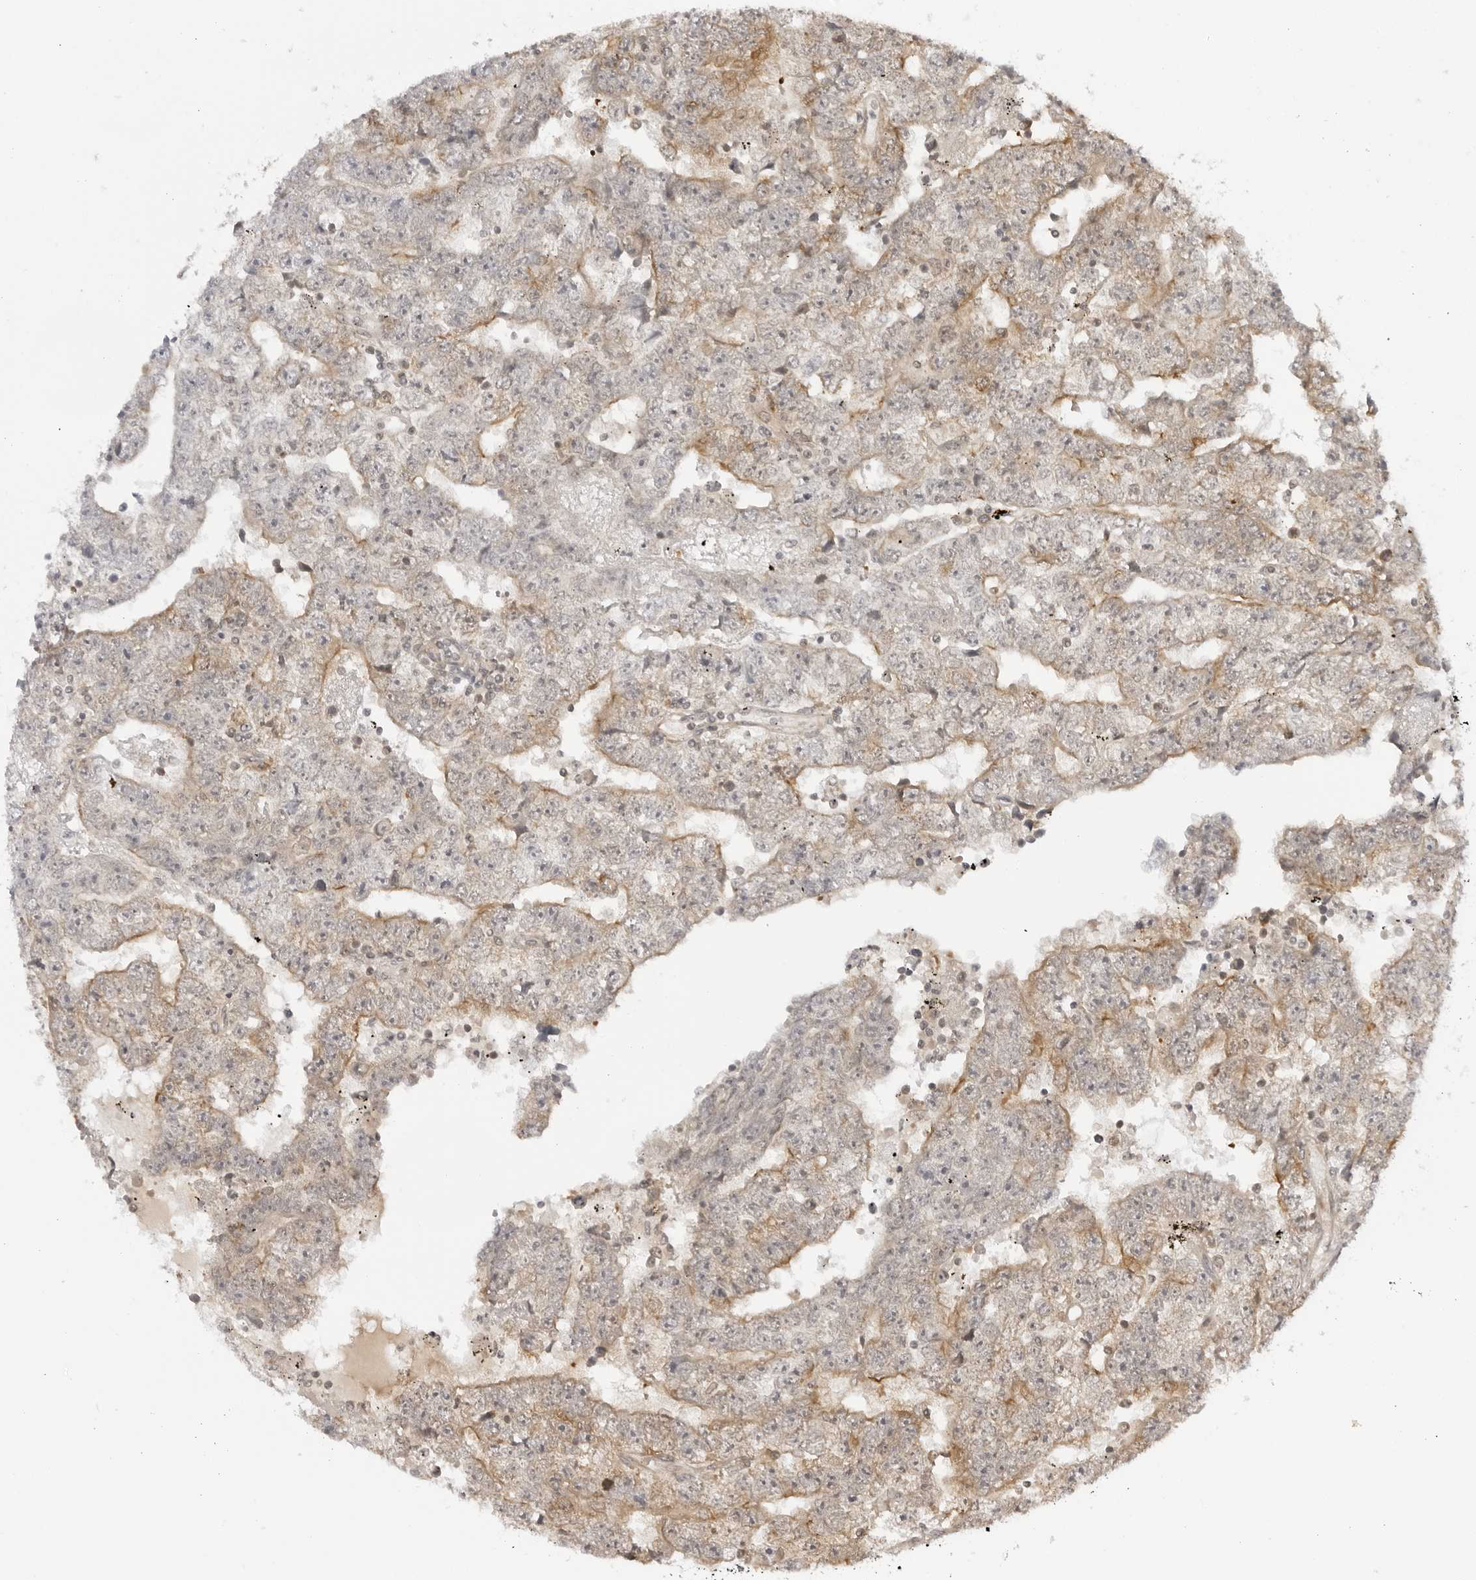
{"staining": {"intensity": "moderate", "quantity": "<25%", "location": "cytoplasmic/membranous"}, "tissue": "testis cancer", "cell_type": "Tumor cells", "image_type": "cancer", "snomed": [{"axis": "morphology", "description": "Carcinoma, Embryonal, NOS"}, {"axis": "topography", "description": "Testis"}], "caption": "IHC of testis embryonal carcinoma demonstrates low levels of moderate cytoplasmic/membranous positivity in approximately <25% of tumor cells. Nuclei are stained in blue.", "gene": "PRRC2C", "patient": {"sex": "male", "age": 25}}